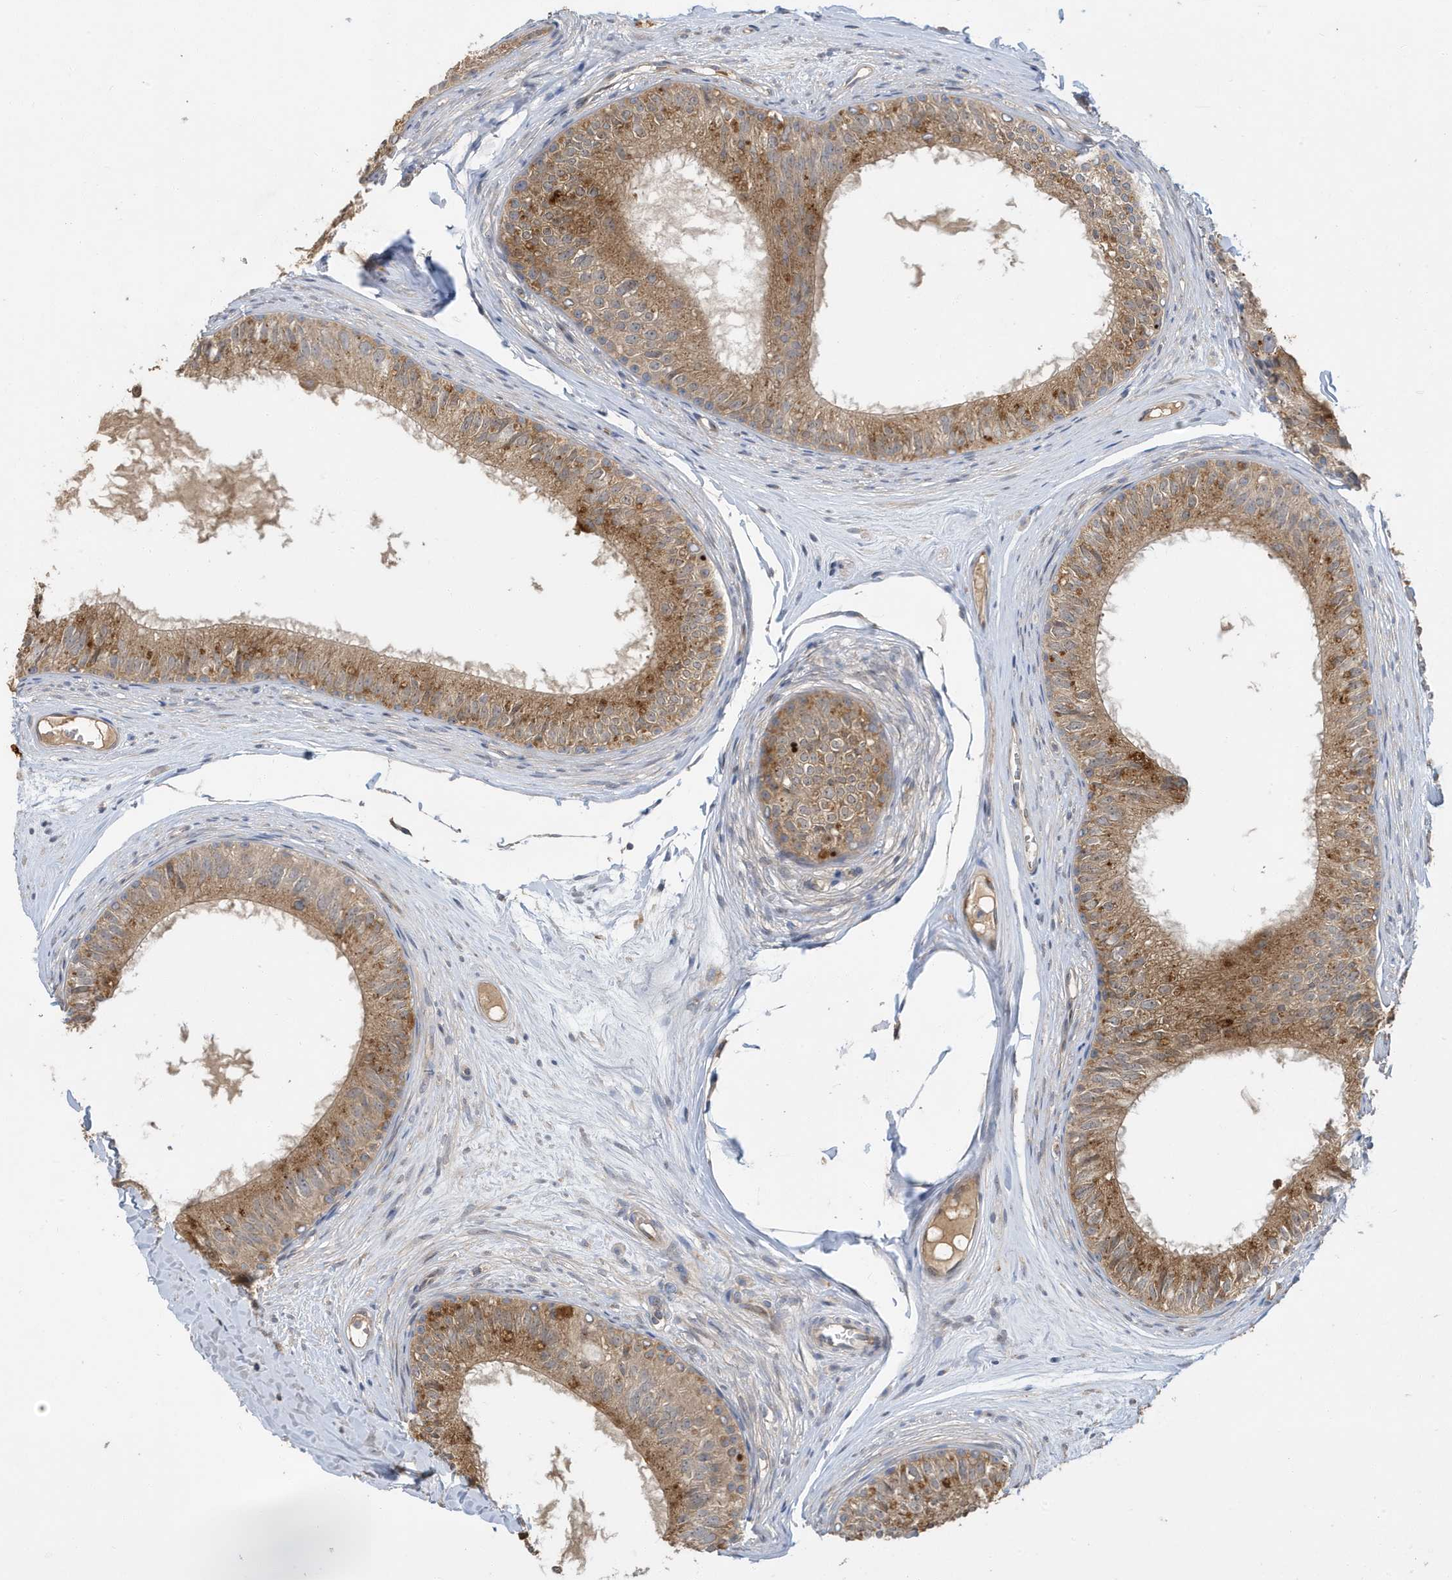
{"staining": {"intensity": "moderate", "quantity": ">75%", "location": "cytoplasmic/membranous"}, "tissue": "epididymis", "cell_type": "Glandular cells", "image_type": "normal", "snomed": [{"axis": "morphology", "description": "Normal tissue, NOS"}, {"axis": "morphology", "description": "Seminoma in situ"}, {"axis": "topography", "description": "Testis"}, {"axis": "topography", "description": "Epididymis"}], "caption": "DAB (3,3'-diaminobenzidine) immunohistochemical staining of benign epididymis reveals moderate cytoplasmic/membranous protein staining in about >75% of glandular cells.", "gene": "LAPTM4A", "patient": {"sex": "male", "age": 28}}